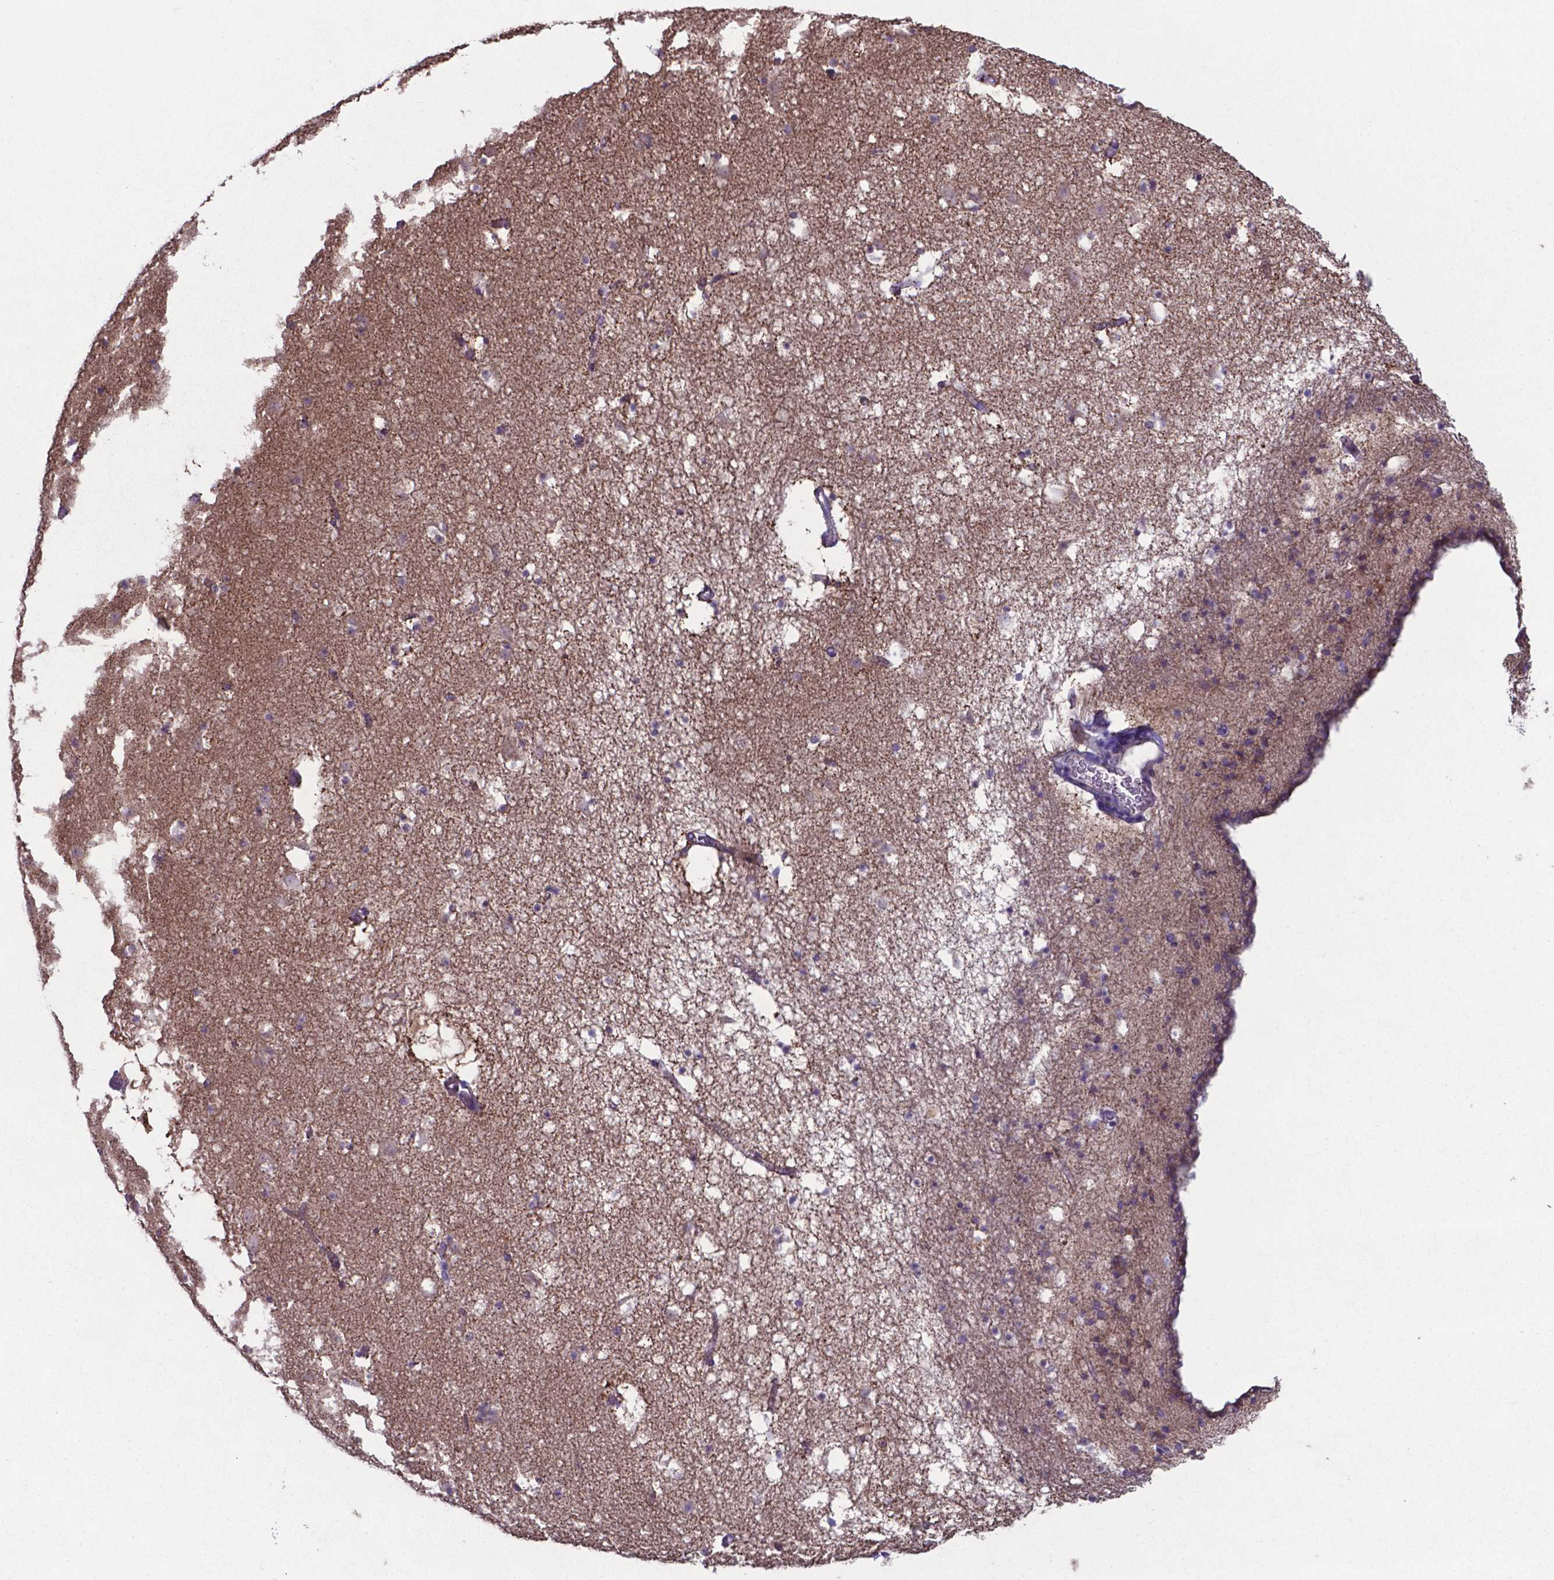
{"staining": {"intensity": "weak", "quantity": "<25%", "location": "cytoplasmic/membranous"}, "tissue": "caudate", "cell_type": "Glial cells", "image_type": "normal", "snomed": [{"axis": "morphology", "description": "Normal tissue, NOS"}, {"axis": "topography", "description": "Lateral ventricle wall"}], "caption": "Image shows no significant protein positivity in glial cells of unremarkable caudate.", "gene": "TYRO3", "patient": {"sex": "female", "age": 42}}